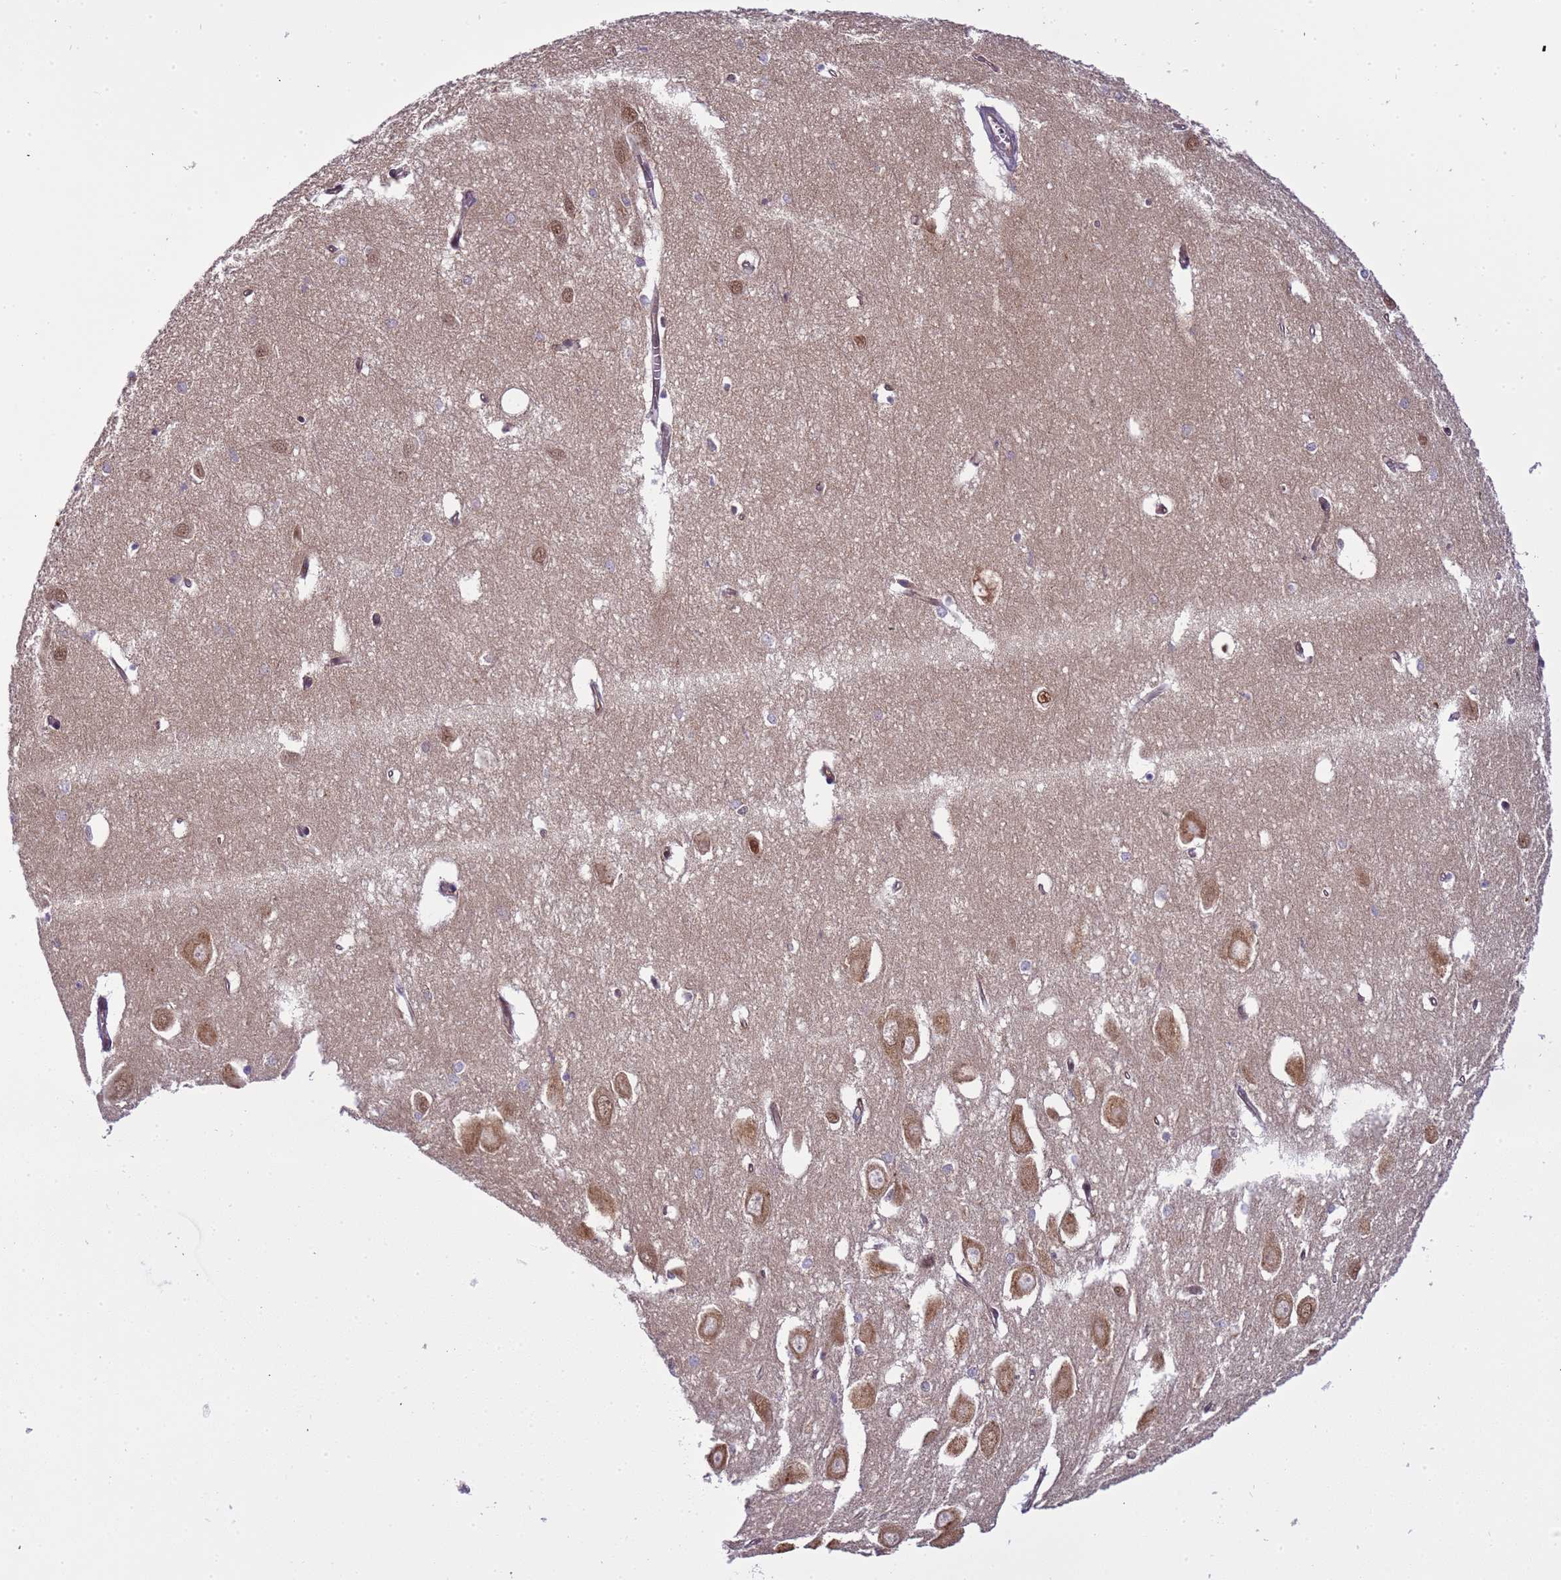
{"staining": {"intensity": "weak", "quantity": "<25%", "location": "cytoplasmic/membranous"}, "tissue": "hippocampus", "cell_type": "Glial cells", "image_type": "normal", "snomed": [{"axis": "morphology", "description": "Normal tissue, NOS"}, {"axis": "topography", "description": "Hippocampus"}], "caption": "Immunohistochemical staining of normal human hippocampus exhibits no significant expression in glial cells.", "gene": "EMC2", "patient": {"sex": "female", "age": 64}}